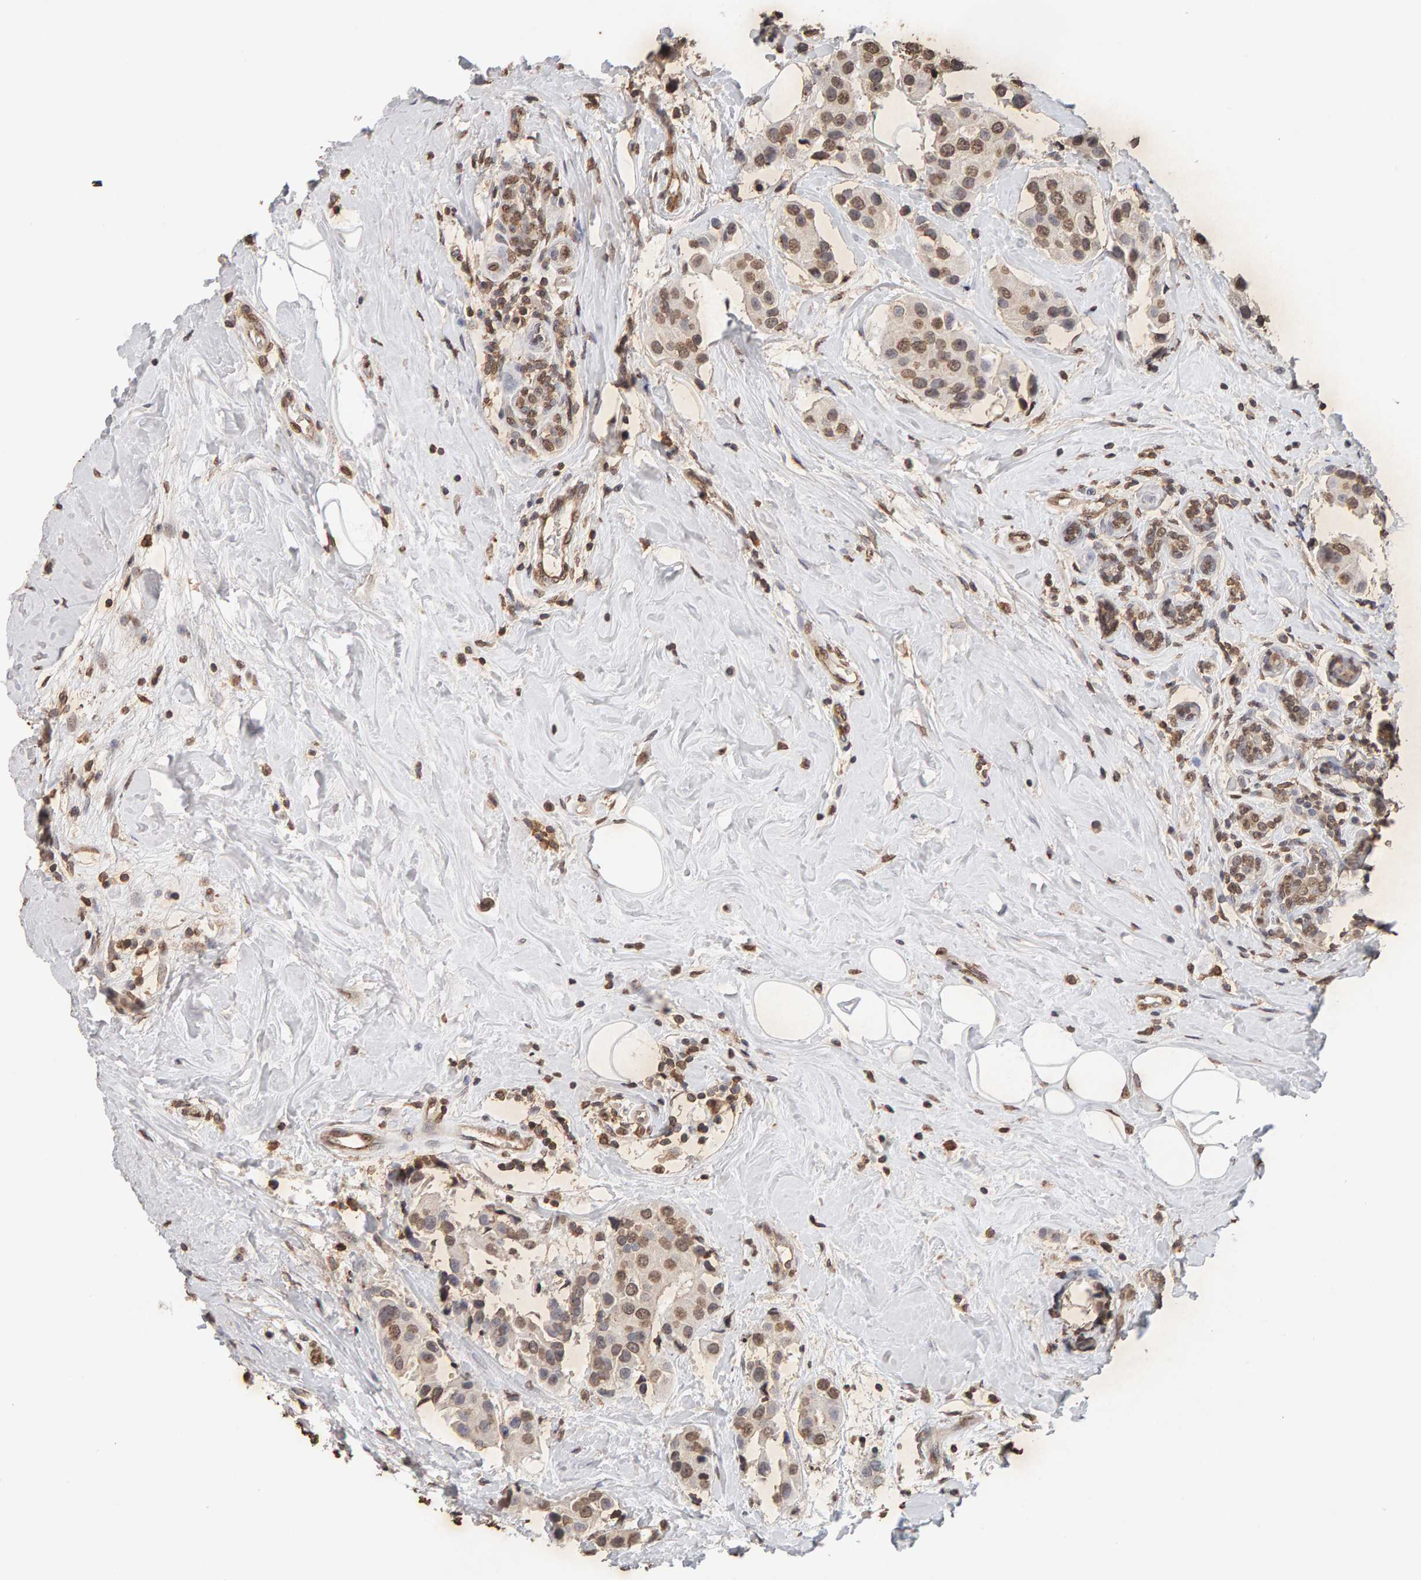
{"staining": {"intensity": "weak", "quantity": ">75%", "location": "nuclear"}, "tissue": "breast cancer", "cell_type": "Tumor cells", "image_type": "cancer", "snomed": [{"axis": "morphology", "description": "Normal tissue, NOS"}, {"axis": "morphology", "description": "Duct carcinoma"}, {"axis": "topography", "description": "Breast"}], "caption": "This micrograph exhibits immunohistochemistry (IHC) staining of breast cancer, with low weak nuclear staining in about >75% of tumor cells.", "gene": "DNAJB5", "patient": {"sex": "female", "age": 39}}